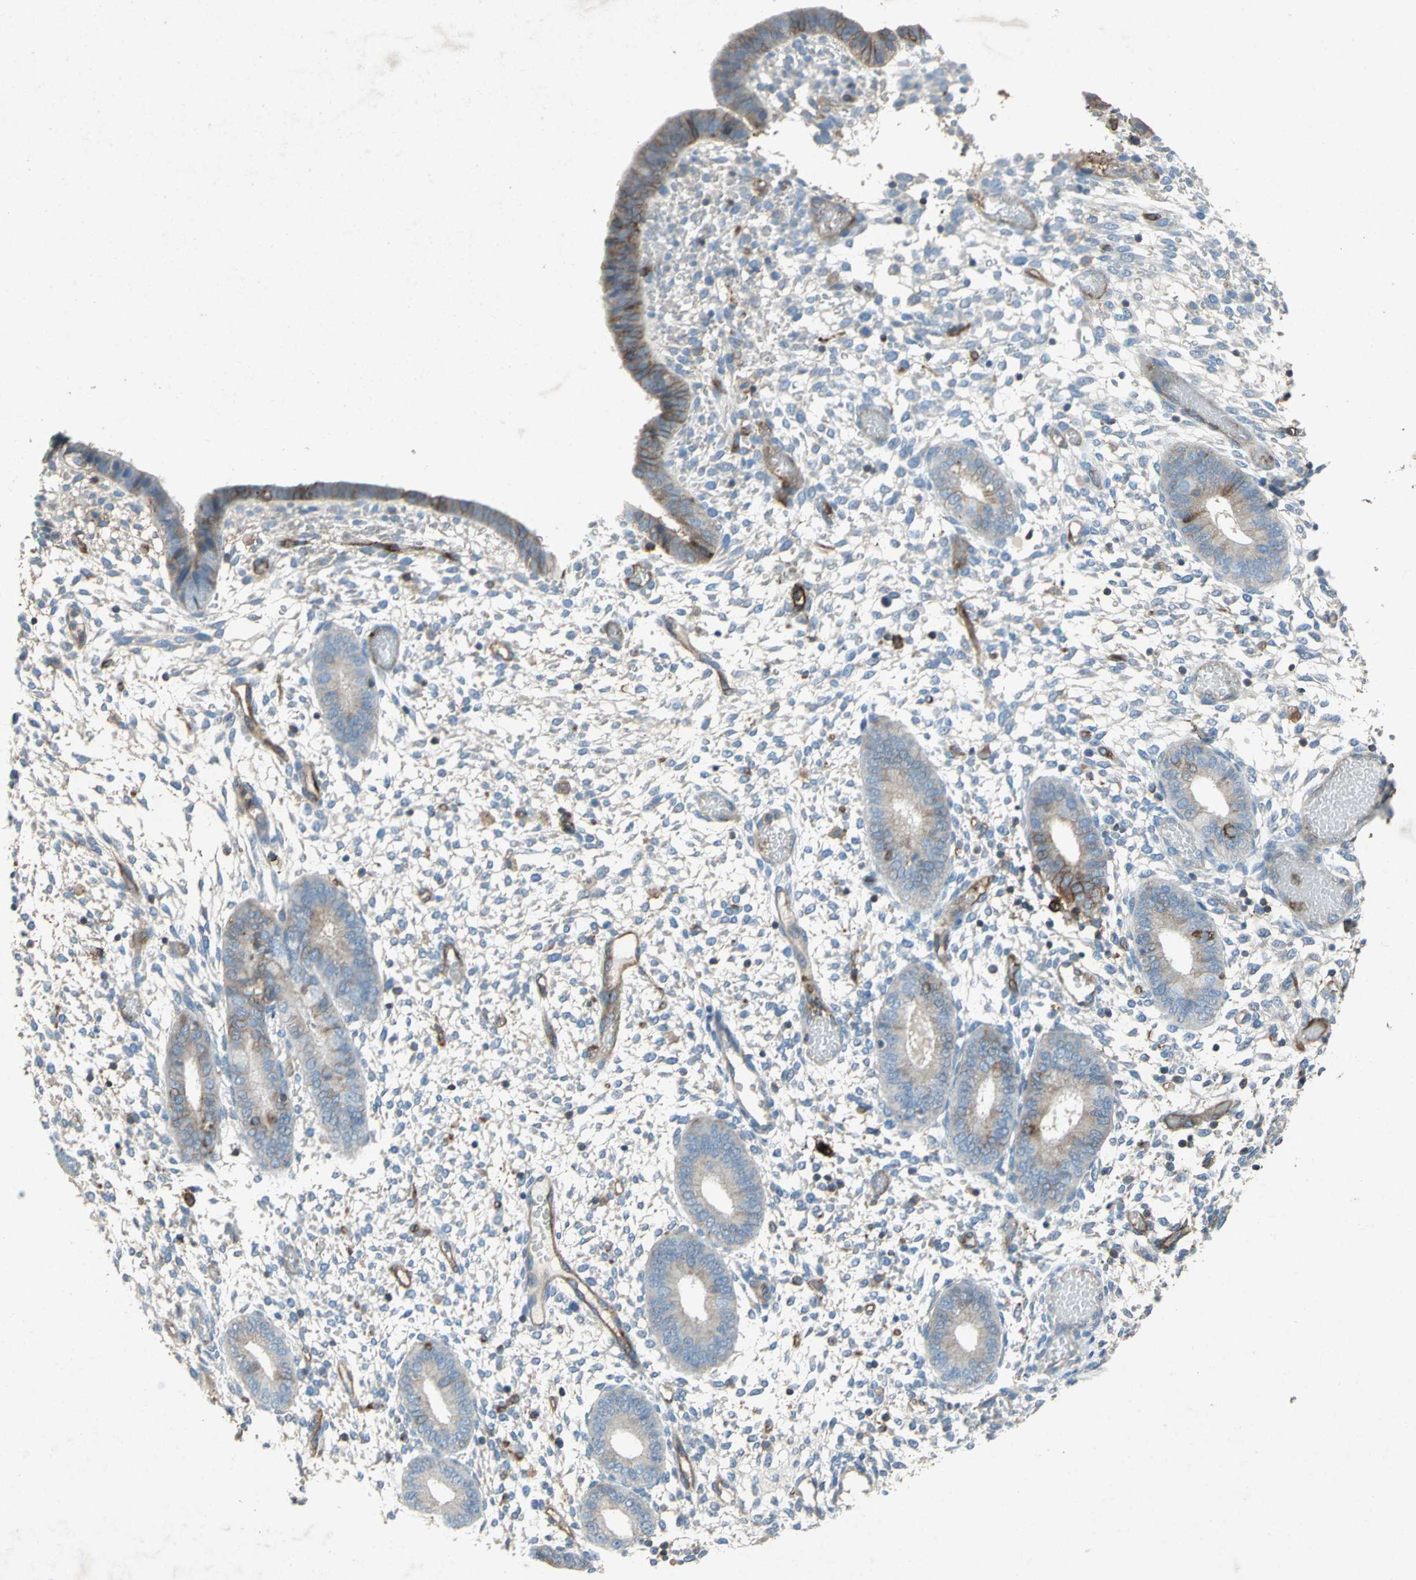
{"staining": {"intensity": "weak", "quantity": "<25%", "location": "cytoplasmic/membranous"}, "tissue": "endometrium", "cell_type": "Cells in endometrial stroma", "image_type": "normal", "snomed": [{"axis": "morphology", "description": "Normal tissue, NOS"}, {"axis": "topography", "description": "Endometrium"}], "caption": "A high-resolution micrograph shows immunohistochemistry (IHC) staining of unremarkable endometrium, which exhibits no significant positivity in cells in endometrial stroma.", "gene": "CCR6", "patient": {"sex": "female", "age": 42}}